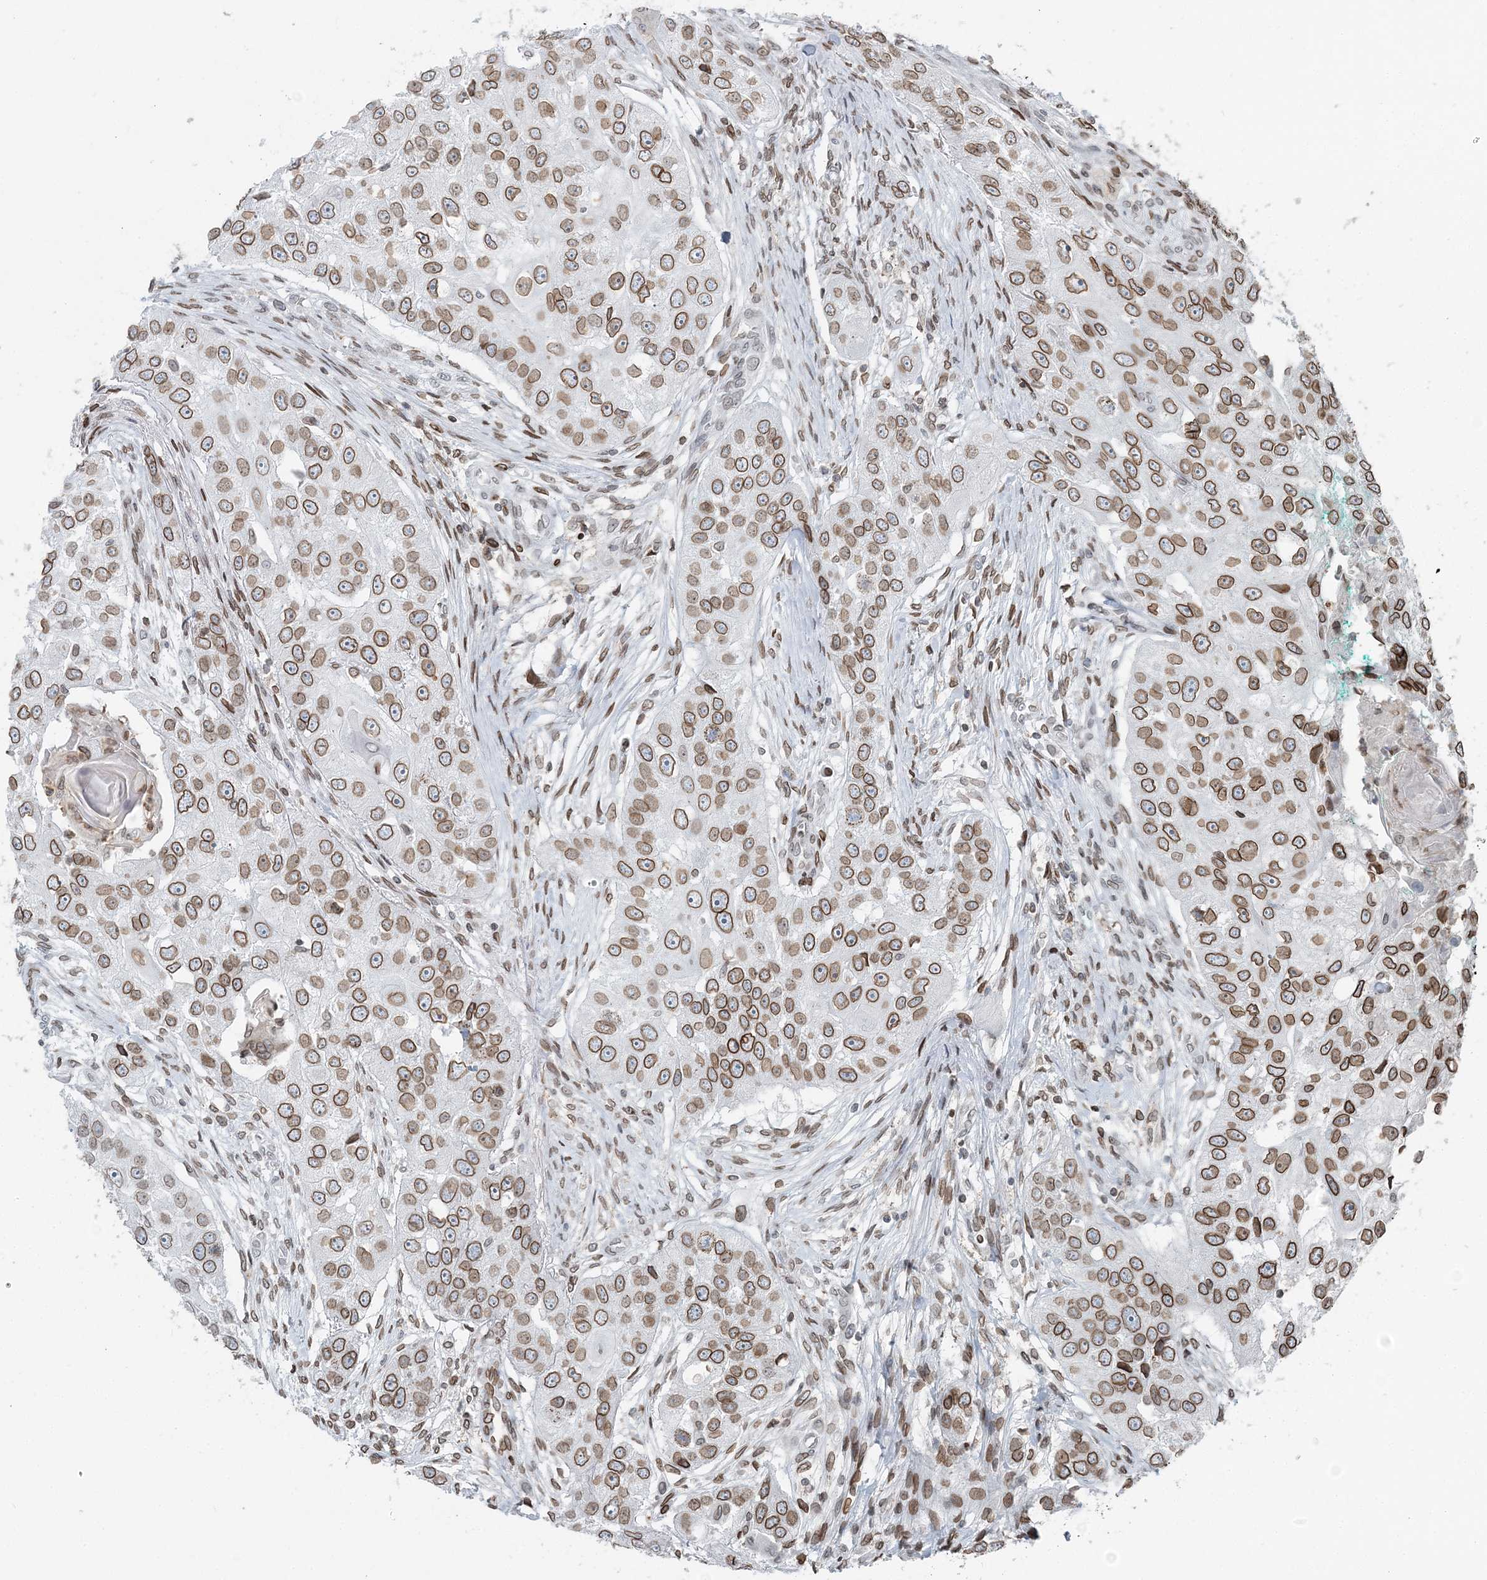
{"staining": {"intensity": "moderate", "quantity": ">75%", "location": "cytoplasmic/membranous,nuclear"}, "tissue": "head and neck cancer", "cell_type": "Tumor cells", "image_type": "cancer", "snomed": [{"axis": "morphology", "description": "Normal tissue, NOS"}, {"axis": "morphology", "description": "Squamous cell carcinoma, NOS"}, {"axis": "topography", "description": "Skeletal muscle"}, {"axis": "topography", "description": "Head-Neck"}], "caption": "Human head and neck squamous cell carcinoma stained for a protein (brown) reveals moderate cytoplasmic/membranous and nuclear positive positivity in about >75% of tumor cells.", "gene": "GJD4", "patient": {"sex": "male", "age": 51}}